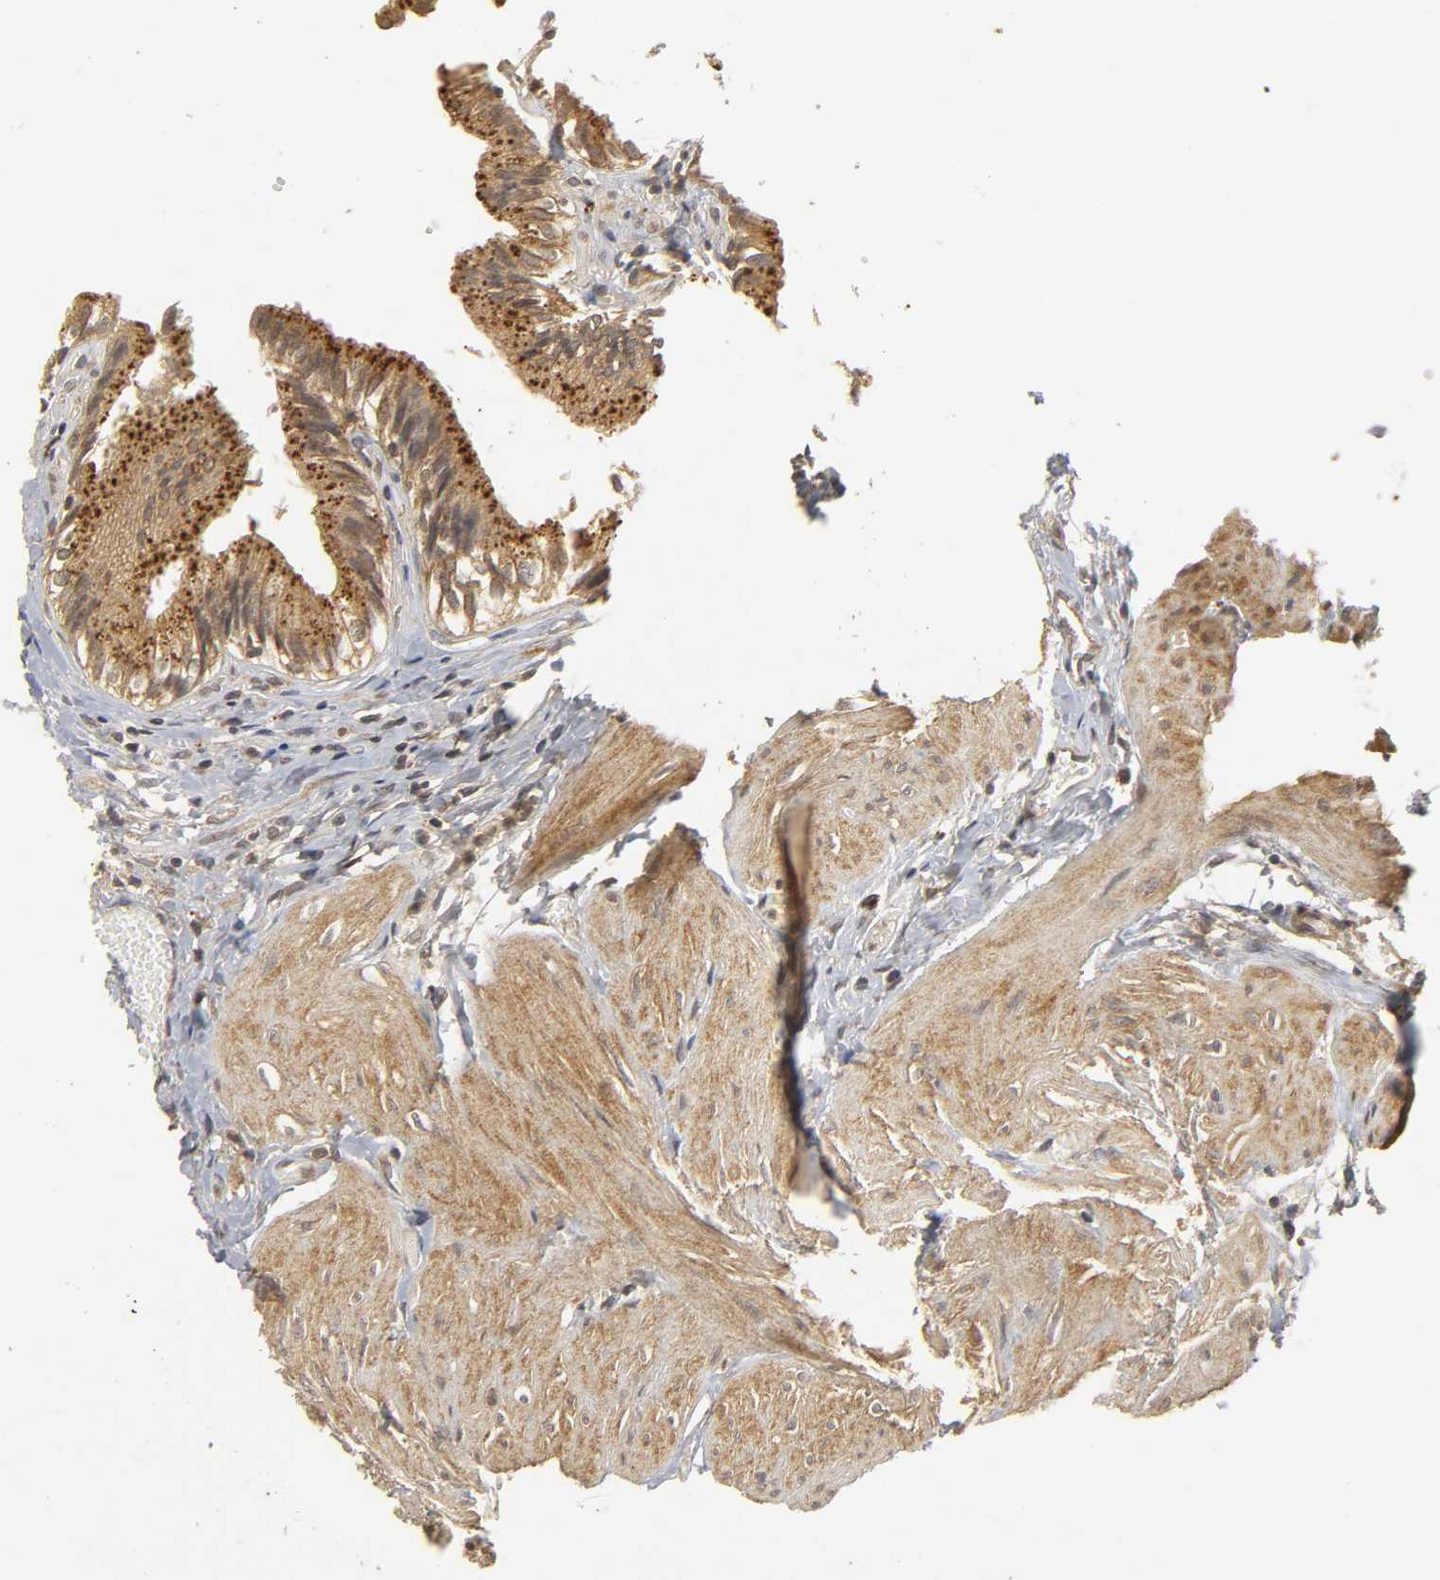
{"staining": {"intensity": "moderate", "quantity": ">75%", "location": "cytoplasmic/membranous"}, "tissue": "gallbladder", "cell_type": "Glandular cells", "image_type": "normal", "snomed": [{"axis": "morphology", "description": "Normal tissue, NOS"}, {"axis": "topography", "description": "Gallbladder"}], "caption": "Protein staining of benign gallbladder displays moderate cytoplasmic/membranous expression in about >75% of glandular cells. (DAB (3,3'-diaminobenzidine) = brown stain, brightfield microscopy at high magnification).", "gene": "TRAF6", "patient": {"sex": "male", "age": 65}}